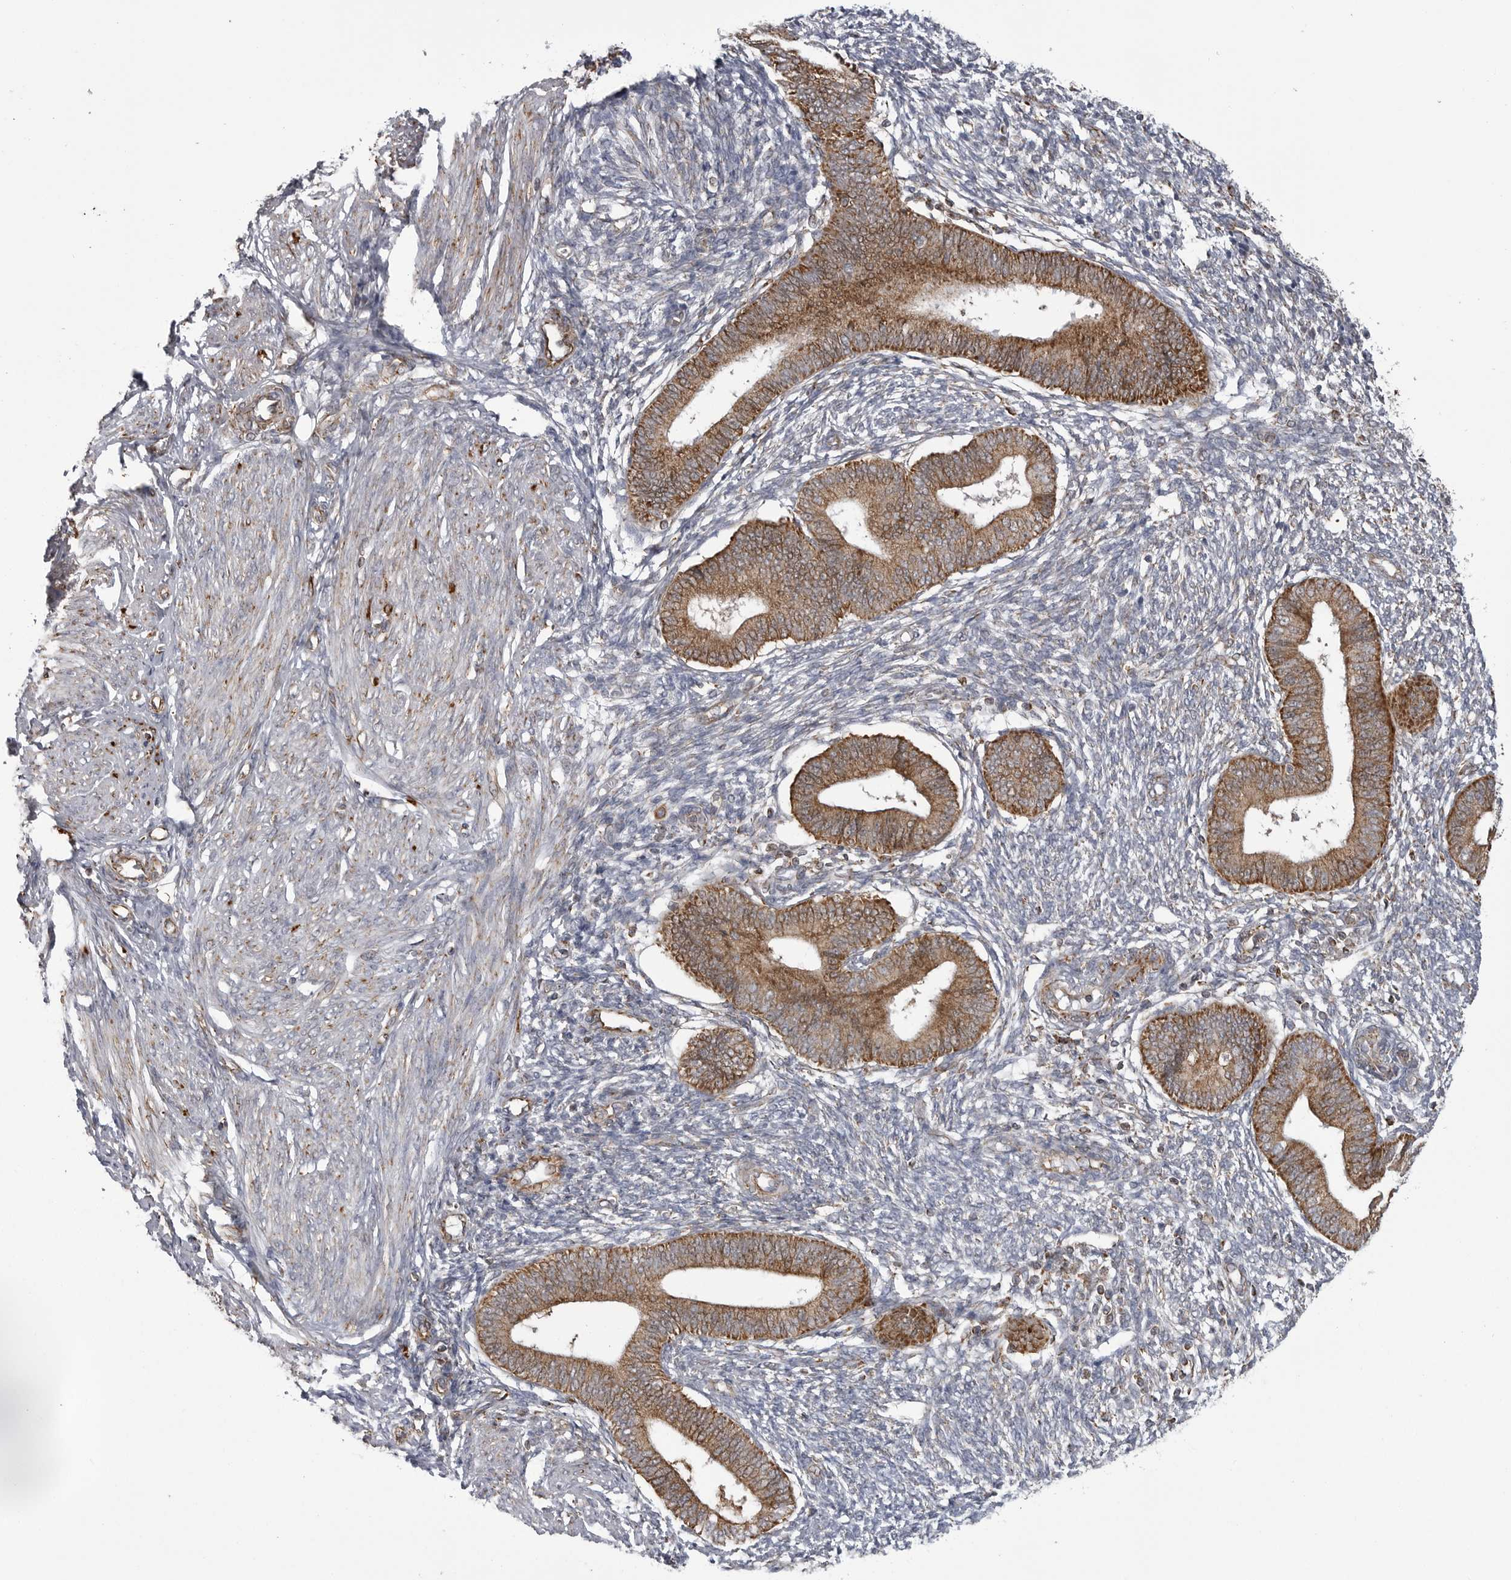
{"staining": {"intensity": "moderate", "quantity": "25%-75%", "location": "cytoplasmic/membranous"}, "tissue": "endometrium", "cell_type": "Cells in endometrial stroma", "image_type": "normal", "snomed": [{"axis": "morphology", "description": "Normal tissue, NOS"}, {"axis": "topography", "description": "Endometrium"}], "caption": "Moderate cytoplasmic/membranous staining is appreciated in about 25%-75% of cells in endometrial stroma in benign endometrium.", "gene": "FH", "patient": {"sex": "female", "age": 46}}